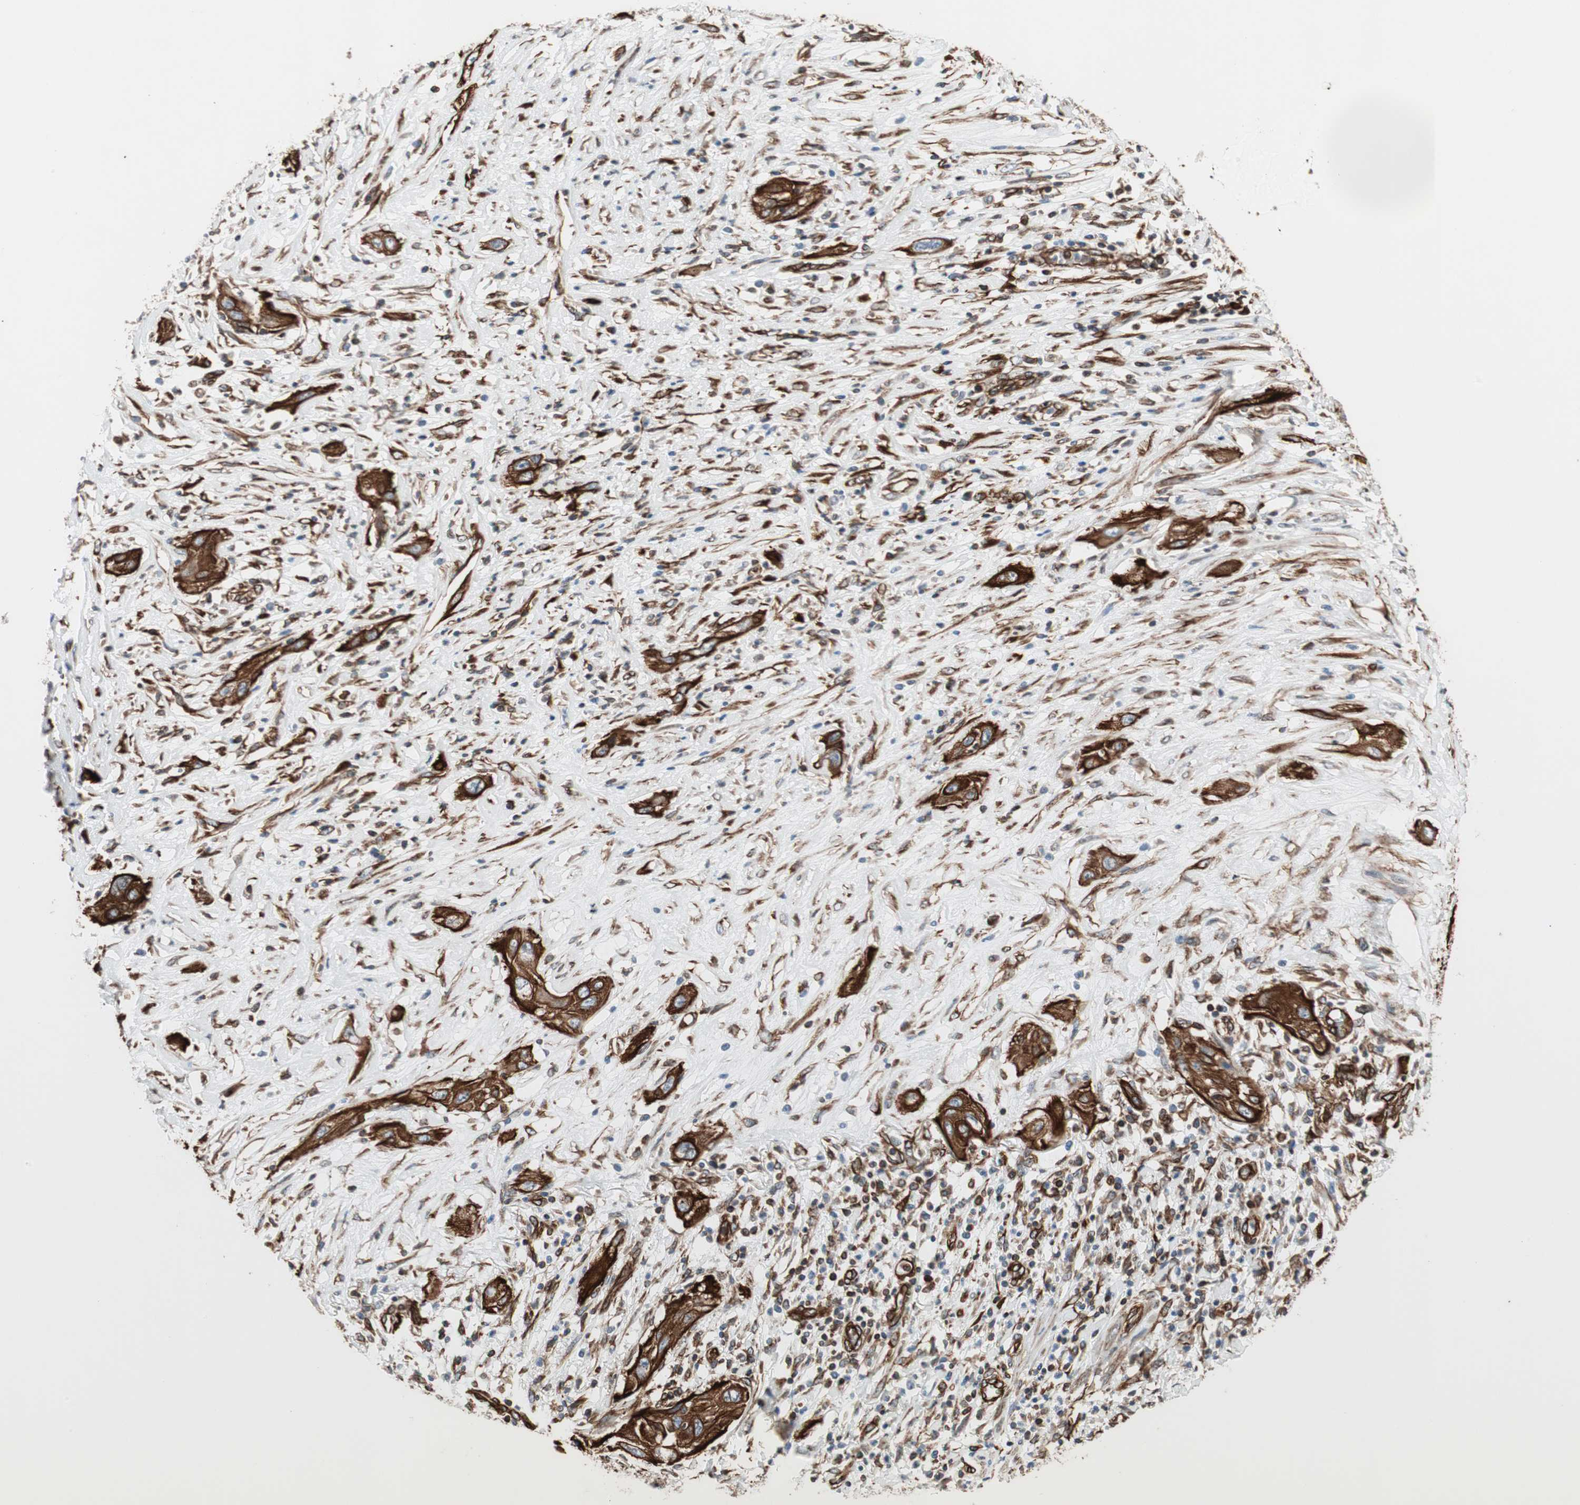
{"staining": {"intensity": "strong", "quantity": ">75%", "location": "cytoplasmic/membranous"}, "tissue": "lung cancer", "cell_type": "Tumor cells", "image_type": "cancer", "snomed": [{"axis": "morphology", "description": "Squamous cell carcinoma, NOS"}, {"axis": "topography", "description": "Lung"}], "caption": "Protein staining reveals strong cytoplasmic/membranous staining in approximately >75% of tumor cells in squamous cell carcinoma (lung).", "gene": "TCTA", "patient": {"sex": "female", "age": 47}}